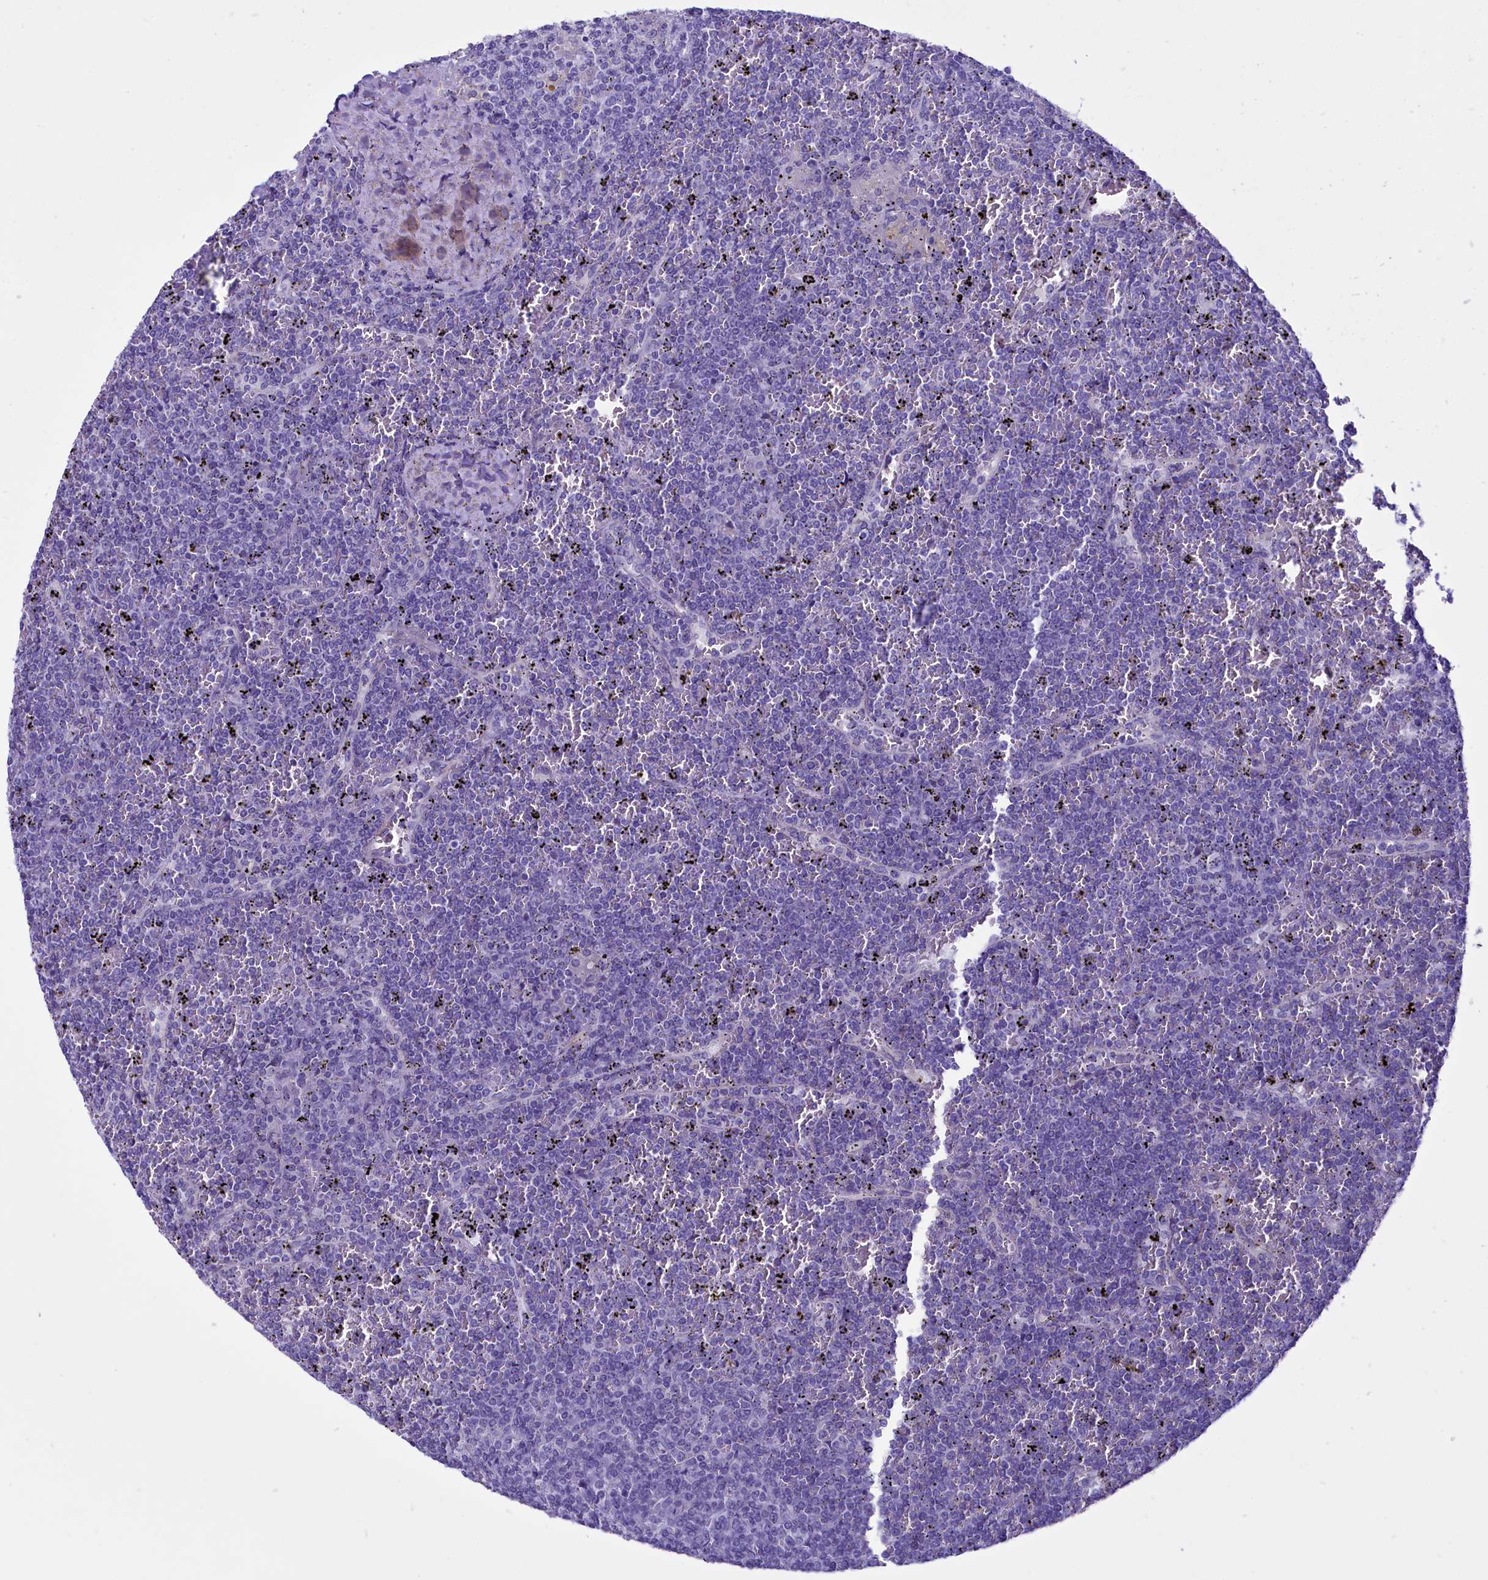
{"staining": {"intensity": "negative", "quantity": "none", "location": "none"}, "tissue": "lymphoma", "cell_type": "Tumor cells", "image_type": "cancer", "snomed": [{"axis": "morphology", "description": "Malignant lymphoma, non-Hodgkin's type, Low grade"}, {"axis": "topography", "description": "Spleen"}], "caption": "Immunohistochemical staining of human malignant lymphoma, non-Hodgkin's type (low-grade) displays no significant expression in tumor cells.", "gene": "PROCR", "patient": {"sex": "female", "age": 19}}